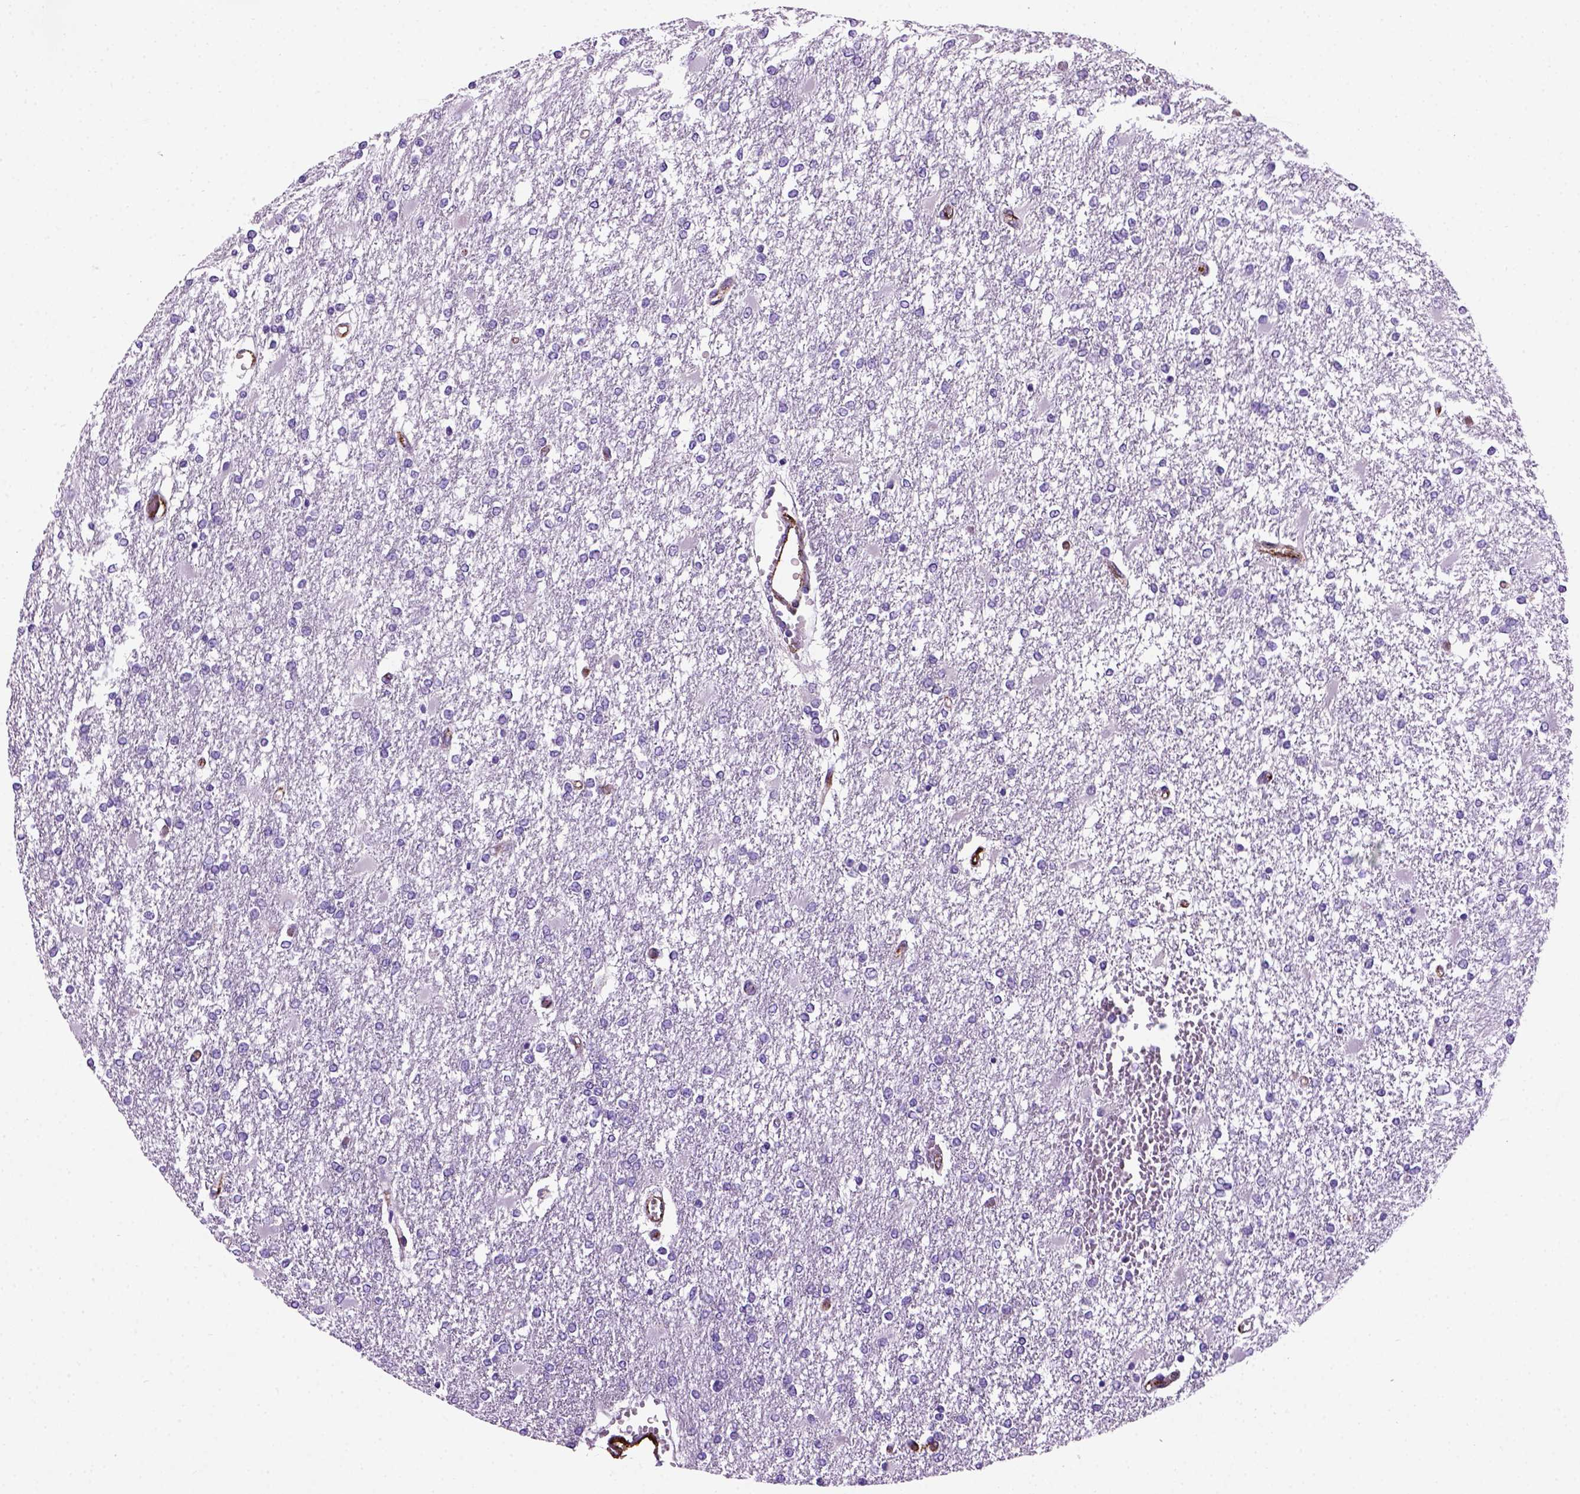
{"staining": {"intensity": "negative", "quantity": "none", "location": "none"}, "tissue": "glioma", "cell_type": "Tumor cells", "image_type": "cancer", "snomed": [{"axis": "morphology", "description": "Glioma, malignant, High grade"}, {"axis": "topography", "description": "Cerebral cortex"}], "caption": "High power microscopy photomicrograph of an immunohistochemistry (IHC) photomicrograph of malignant glioma (high-grade), revealing no significant expression in tumor cells. (IHC, brightfield microscopy, high magnification).", "gene": "VWF", "patient": {"sex": "male", "age": 79}}